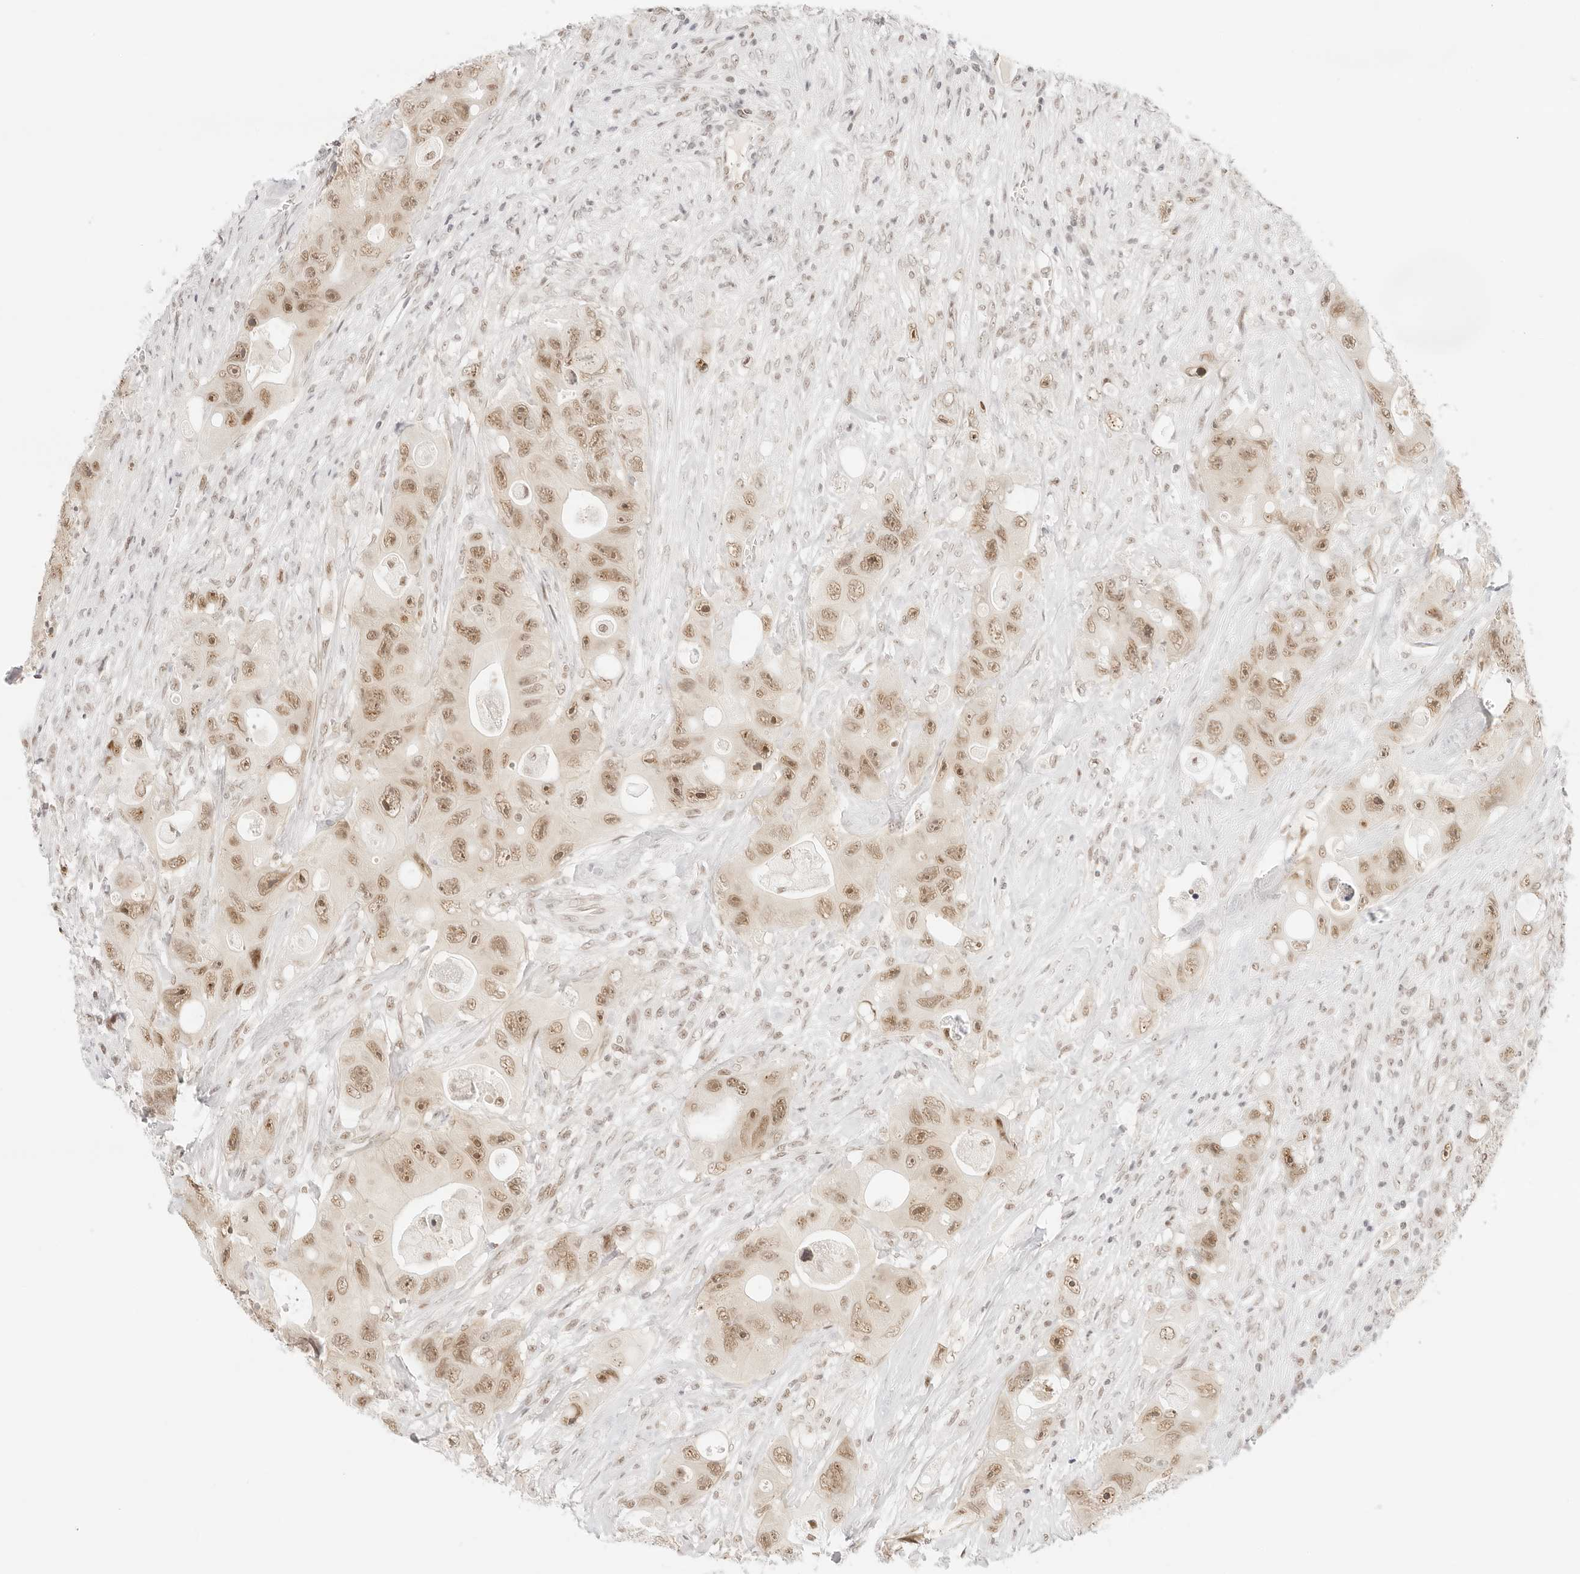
{"staining": {"intensity": "moderate", "quantity": ">75%", "location": "nuclear"}, "tissue": "colorectal cancer", "cell_type": "Tumor cells", "image_type": "cancer", "snomed": [{"axis": "morphology", "description": "Adenocarcinoma, NOS"}, {"axis": "topography", "description": "Colon"}], "caption": "This photomicrograph reveals immunohistochemistry (IHC) staining of human colorectal cancer (adenocarcinoma), with medium moderate nuclear expression in about >75% of tumor cells.", "gene": "ITGA6", "patient": {"sex": "female", "age": 46}}